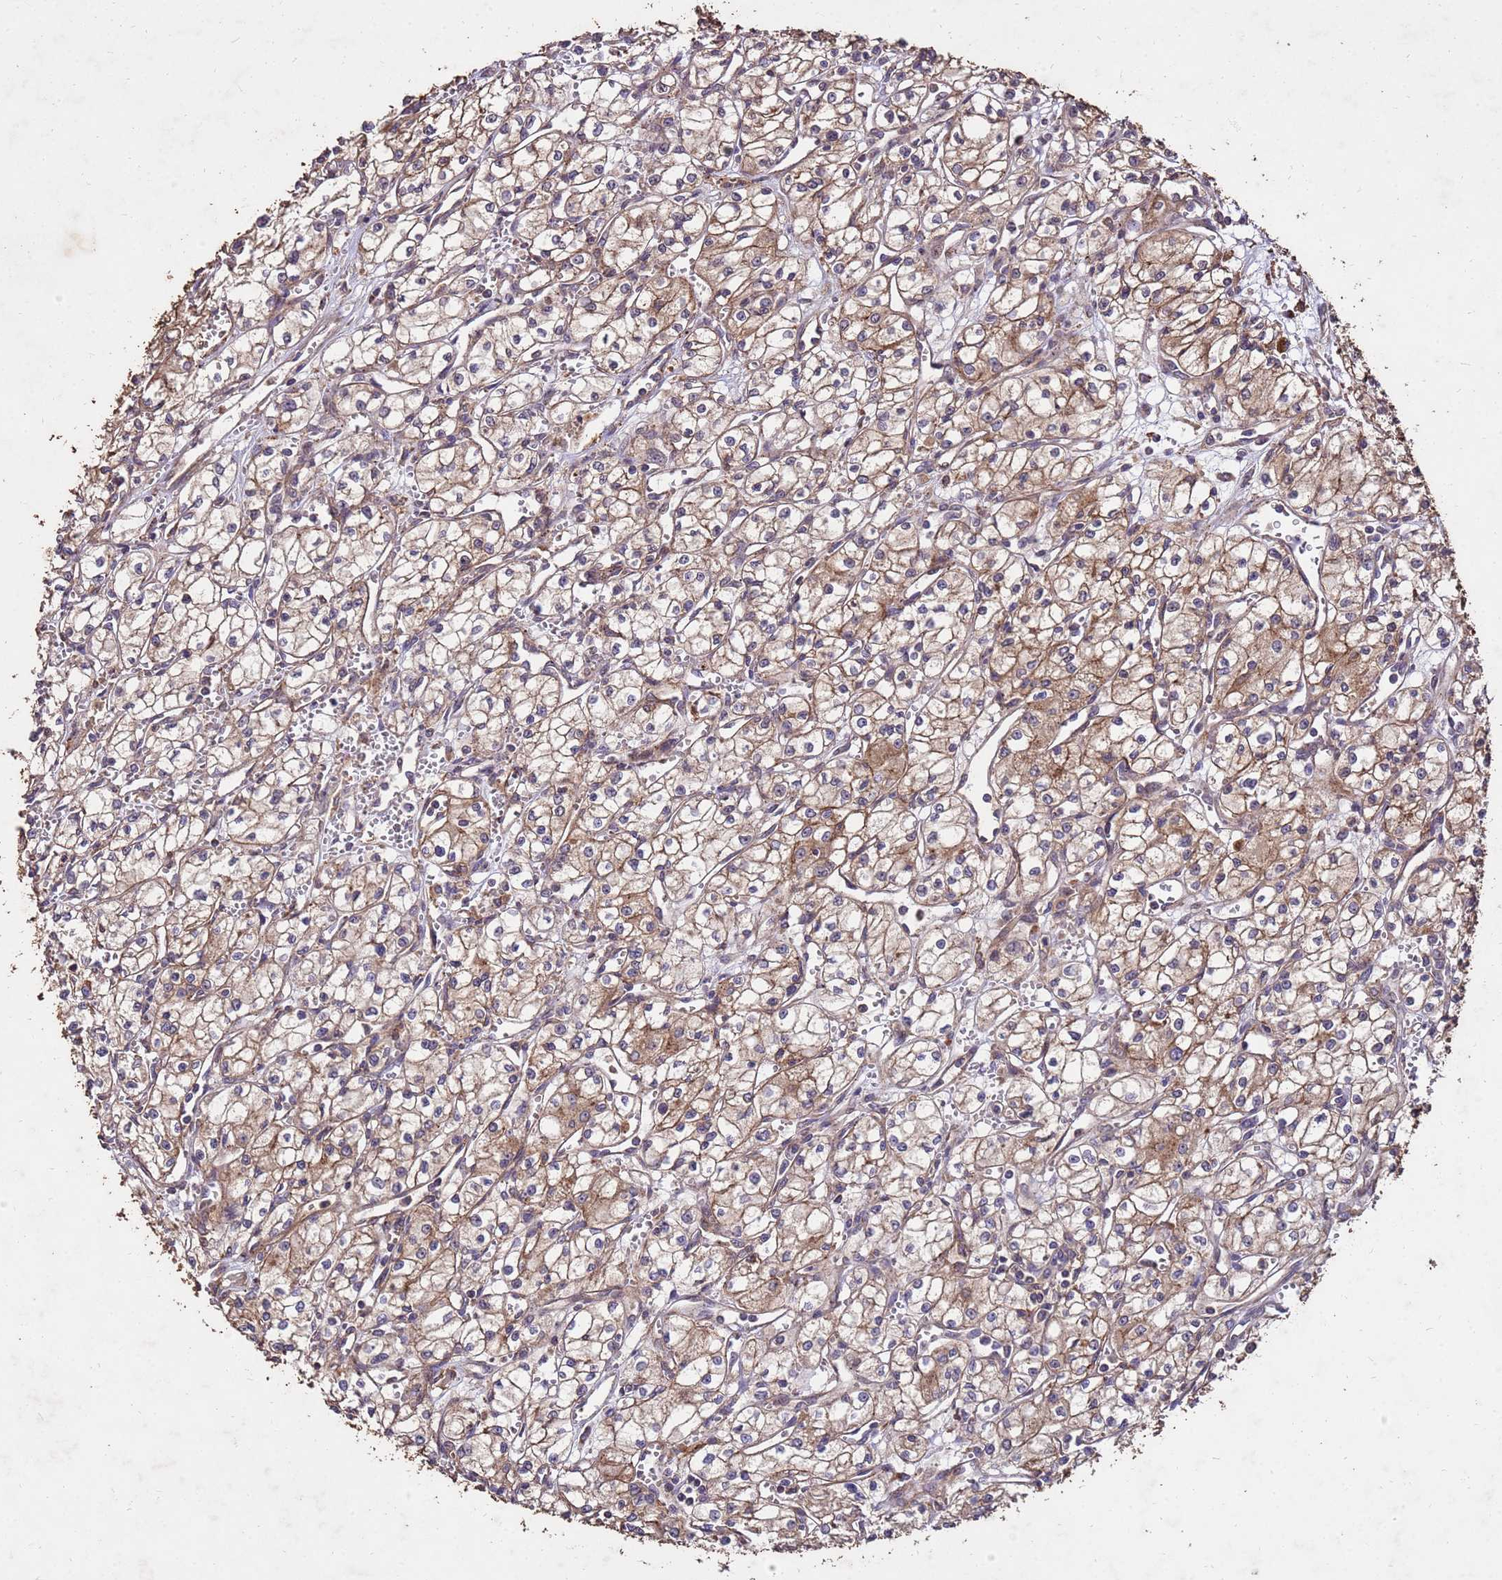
{"staining": {"intensity": "moderate", "quantity": ">75%", "location": "cytoplasmic/membranous"}, "tissue": "renal cancer", "cell_type": "Tumor cells", "image_type": "cancer", "snomed": [{"axis": "morphology", "description": "Adenocarcinoma, NOS"}, {"axis": "topography", "description": "Kidney"}], "caption": "Renal cancer (adenocarcinoma) tissue exhibits moderate cytoplasmic/membranous positivity in approximately >75% of tumor cells", "gene": "TOR4A", "patient": {"sex": "male", "age": 59}}